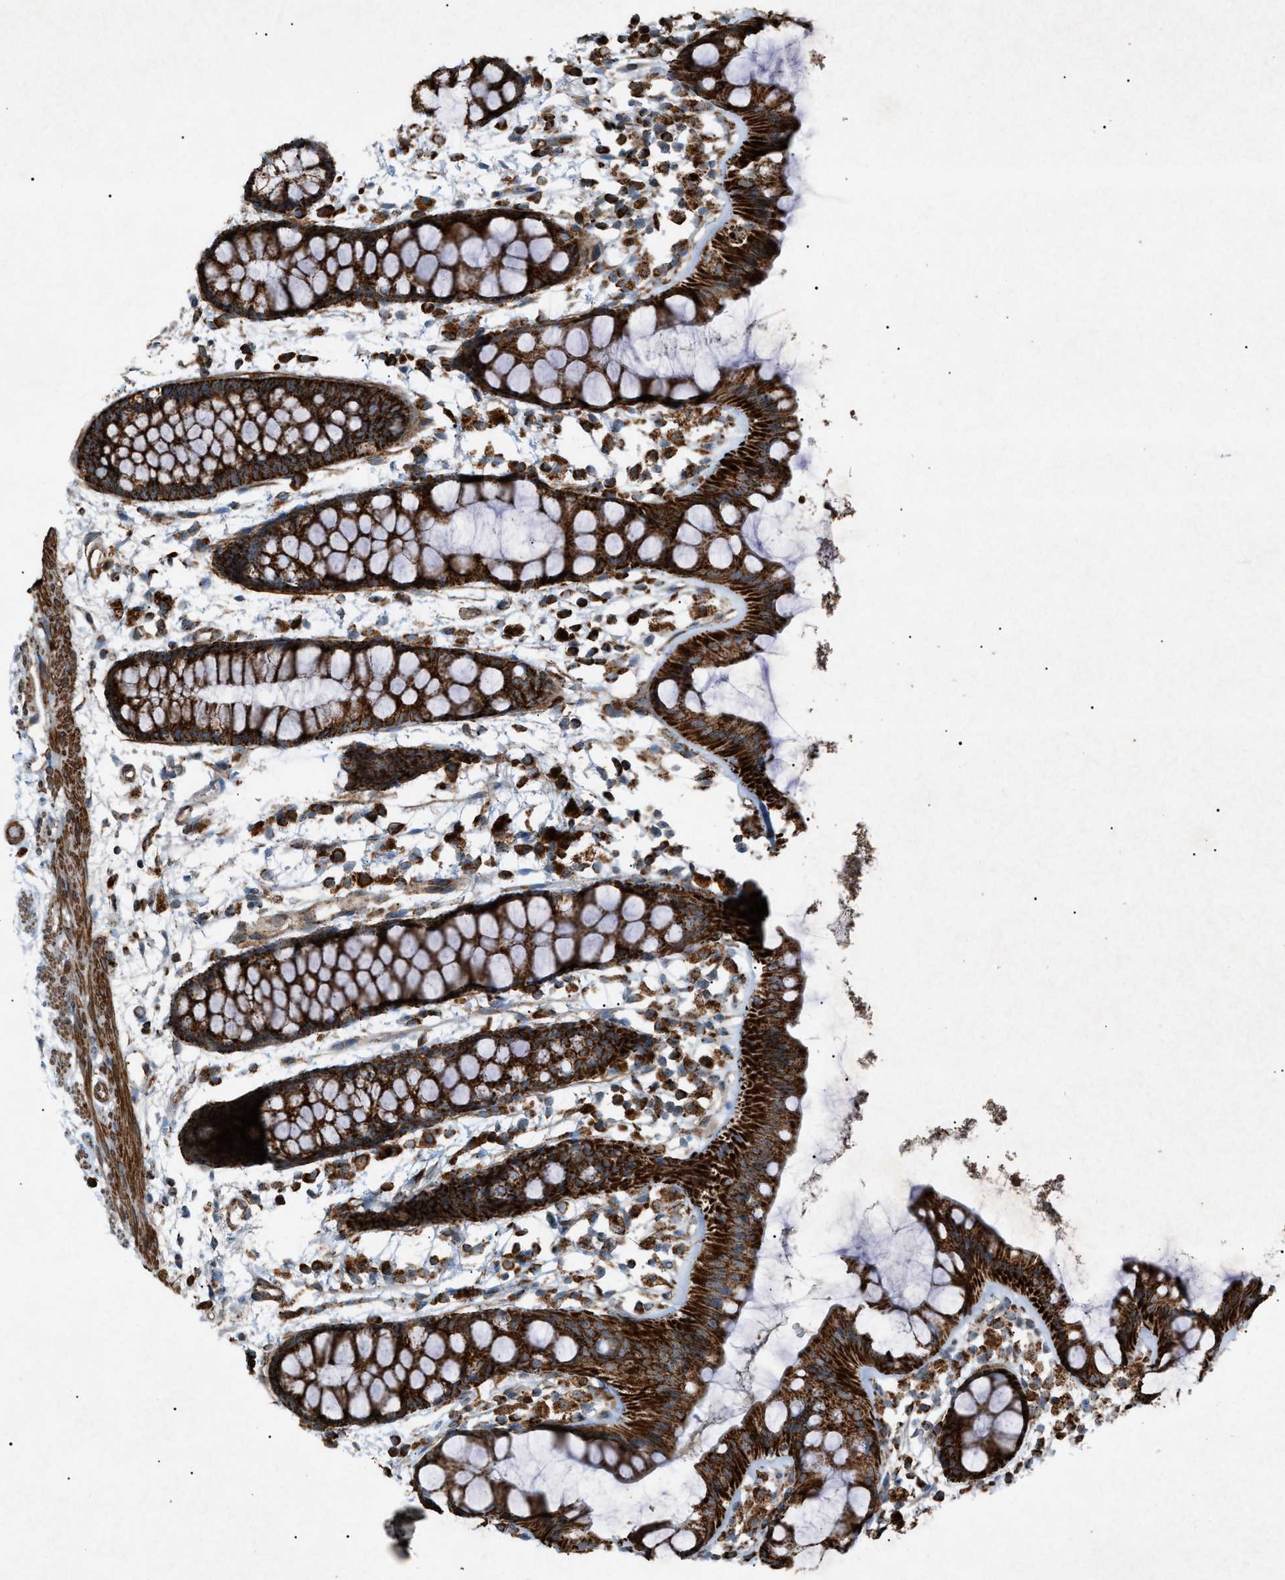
{"staining": {"intensity": "strong", "quantity": ">75%", "location": "cytoplasmic/membranous"}, "tissue": "rectum", "cell_type": "Glandular cells", "image_type": "normal", "snomed": [{"axis": "morphology", "description": "Normal tissue, NOS"}, {"axis": "topography", "description": "Rectum"}], "caption": "DAB immunohistochemical staining of normal rectum shows strong cytoplasmic/membranous protein expression in about >75% of glandular cells. The staining is performed using DAB brown chromogen to label protein expression. The nuclei are counter-stained blue using hematoxylin.", "gene": "C1GALT1C1", "patient": {"sex": "female", "age": 66}}